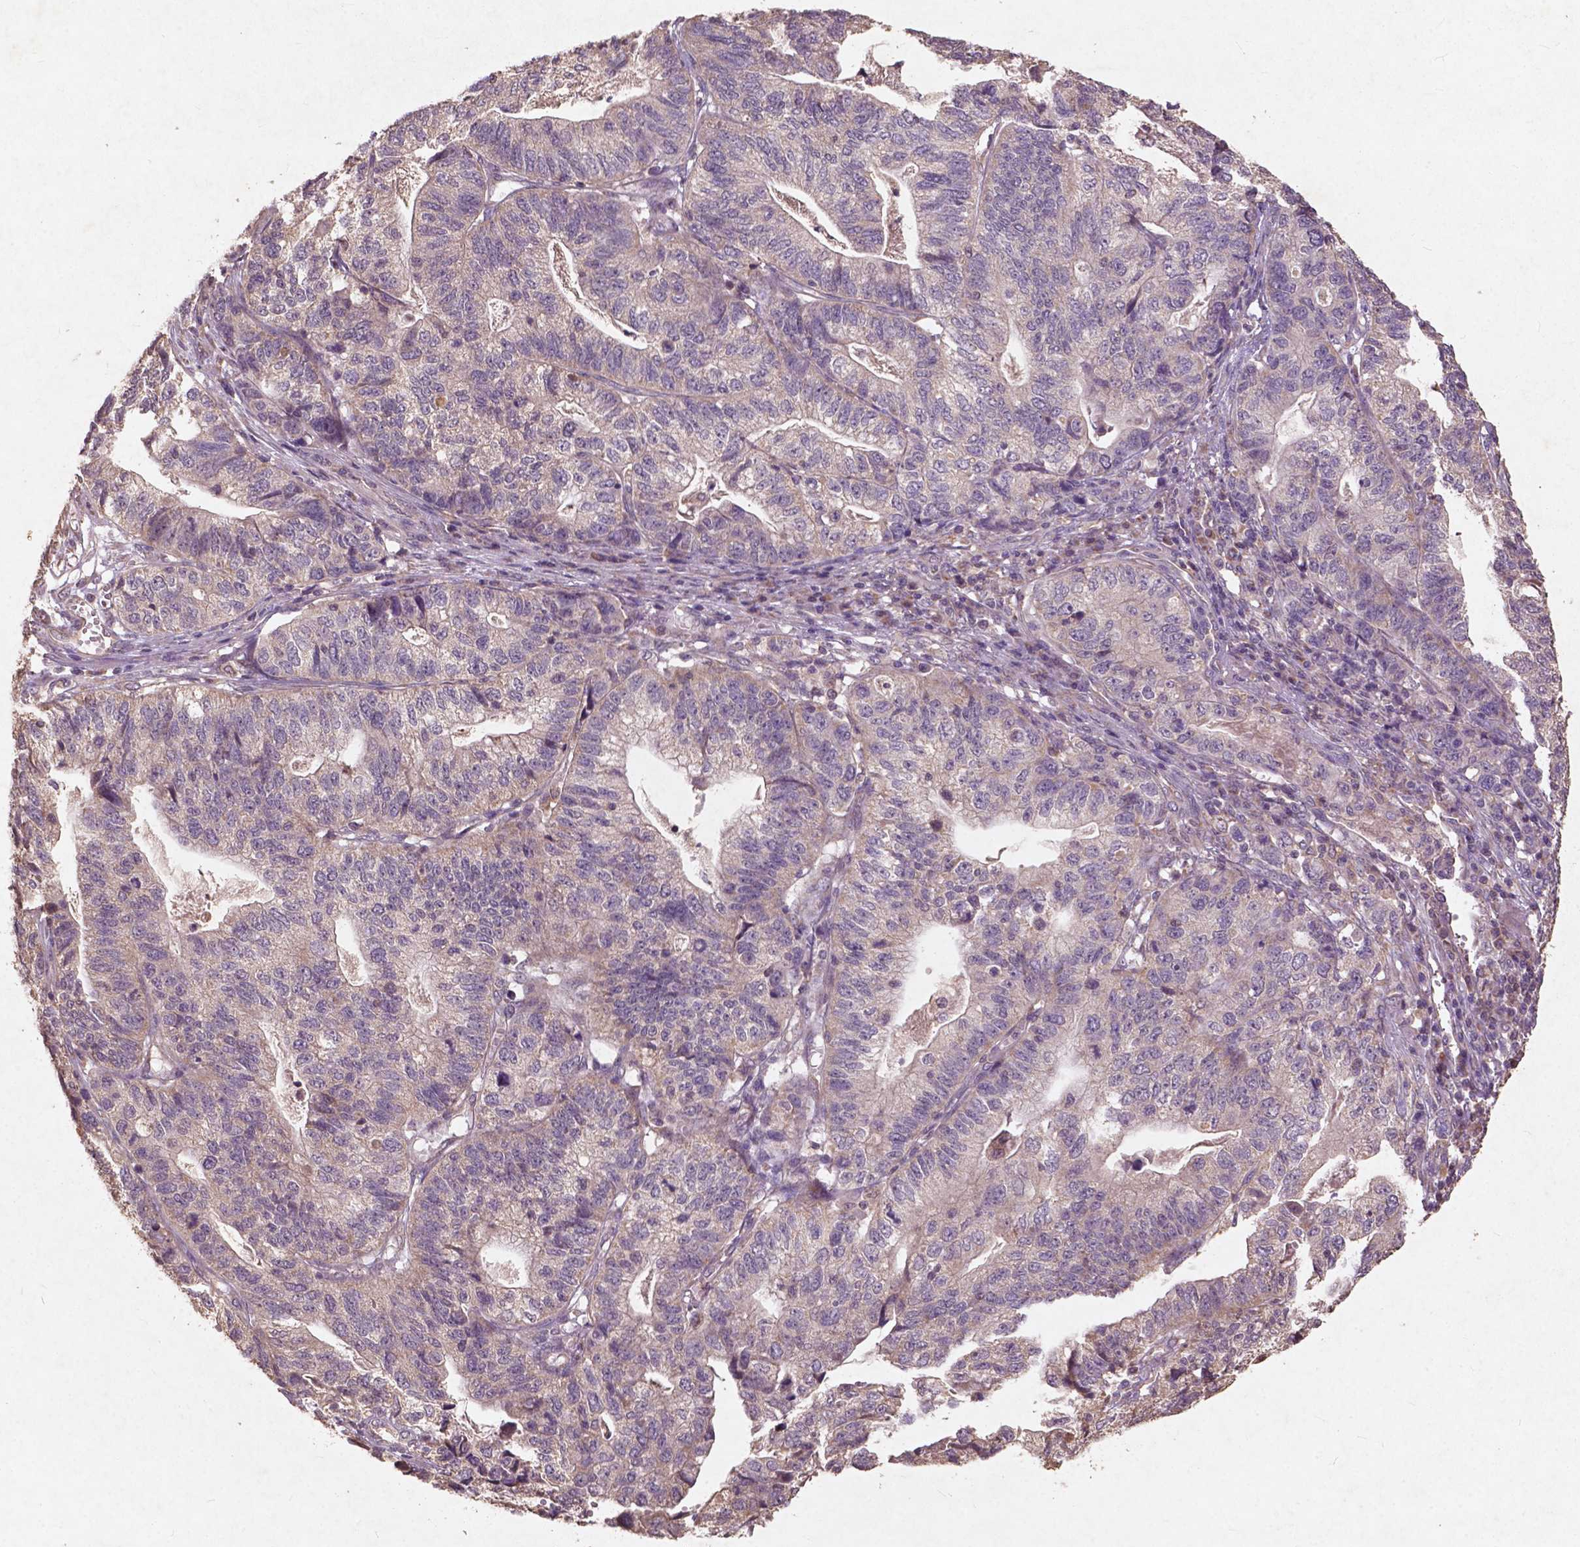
{"staining": {"intensity": "weak", "quantity": "25%-75%", "location": "cytoplasmic/membranous"}, "tissue": "stomach cancer", "cell_type": "Tumor cells", "image_type": "cancer", "snomed": [{"axis": "morphology", "description": "Adenocarcinoma, NOS"}, {"axis": "topography", "description": "Stomach, upper"}], "caption": "About 25%-75% of tumor cells in stomach cancer (adenocarcinoma) demonstrate weak cytoplasmic/membranous protein positivity as visualized by brown immunohistochemical staining.", "gene": "ST6GALNAC5", "patient": {"sex": "female", "age": 67}}